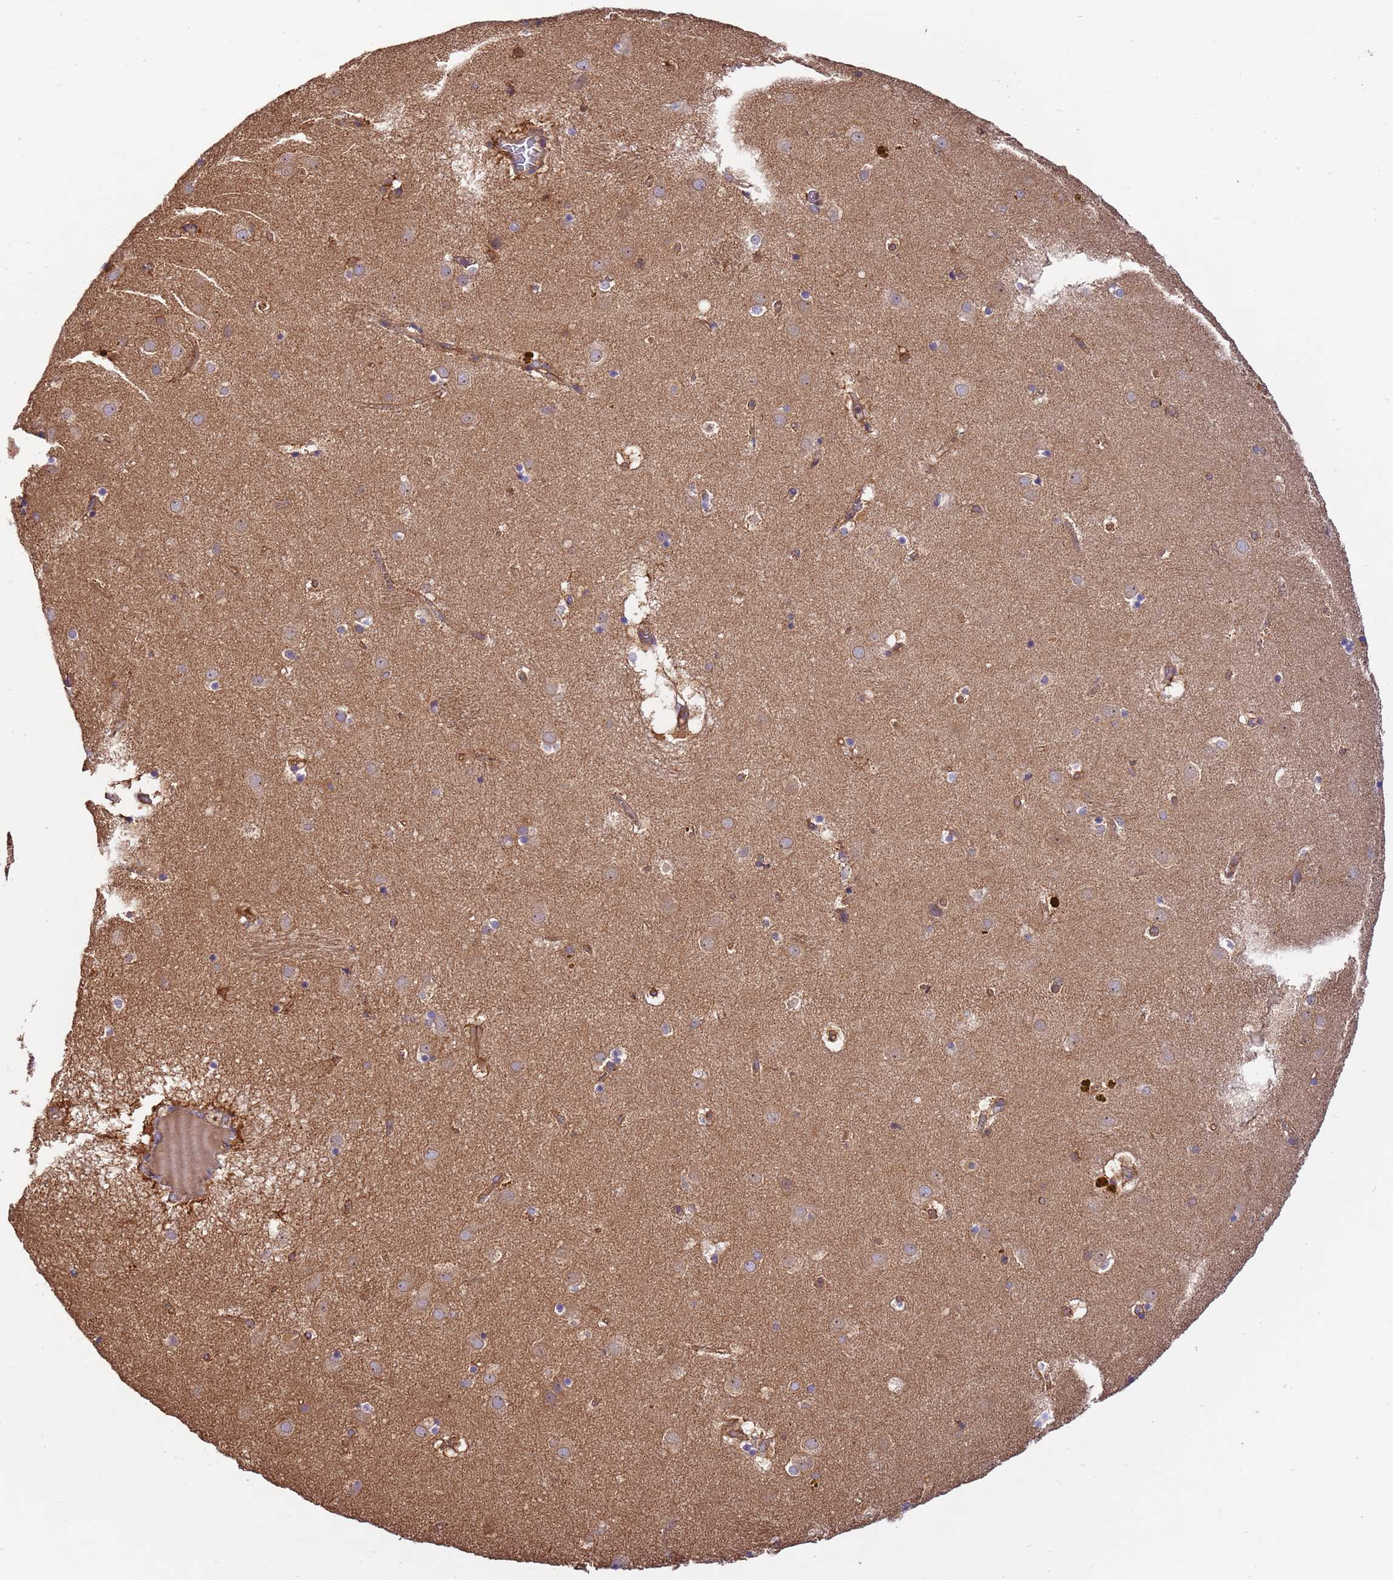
{"staining": {"intensity": "moderate", "quantity": "<25%", "location": "cytoplasmic/membranous"}, "tissue": "caudate", "cell_type": "Glial cells", "image_type": "normal", "snomed": [{"axis": "morphology", "description": "Normal tissue, NOS"}, {"axis": "topography", "description": "Lateral ventricle wall"}], "caption": "Protein analysis of unremarkable caudate displays moderate cytoplasmic/membranous expression in approximately <25% of glial cells.", "gene": "SMCO3", "patient": {"sex": "male", "age": 70}}